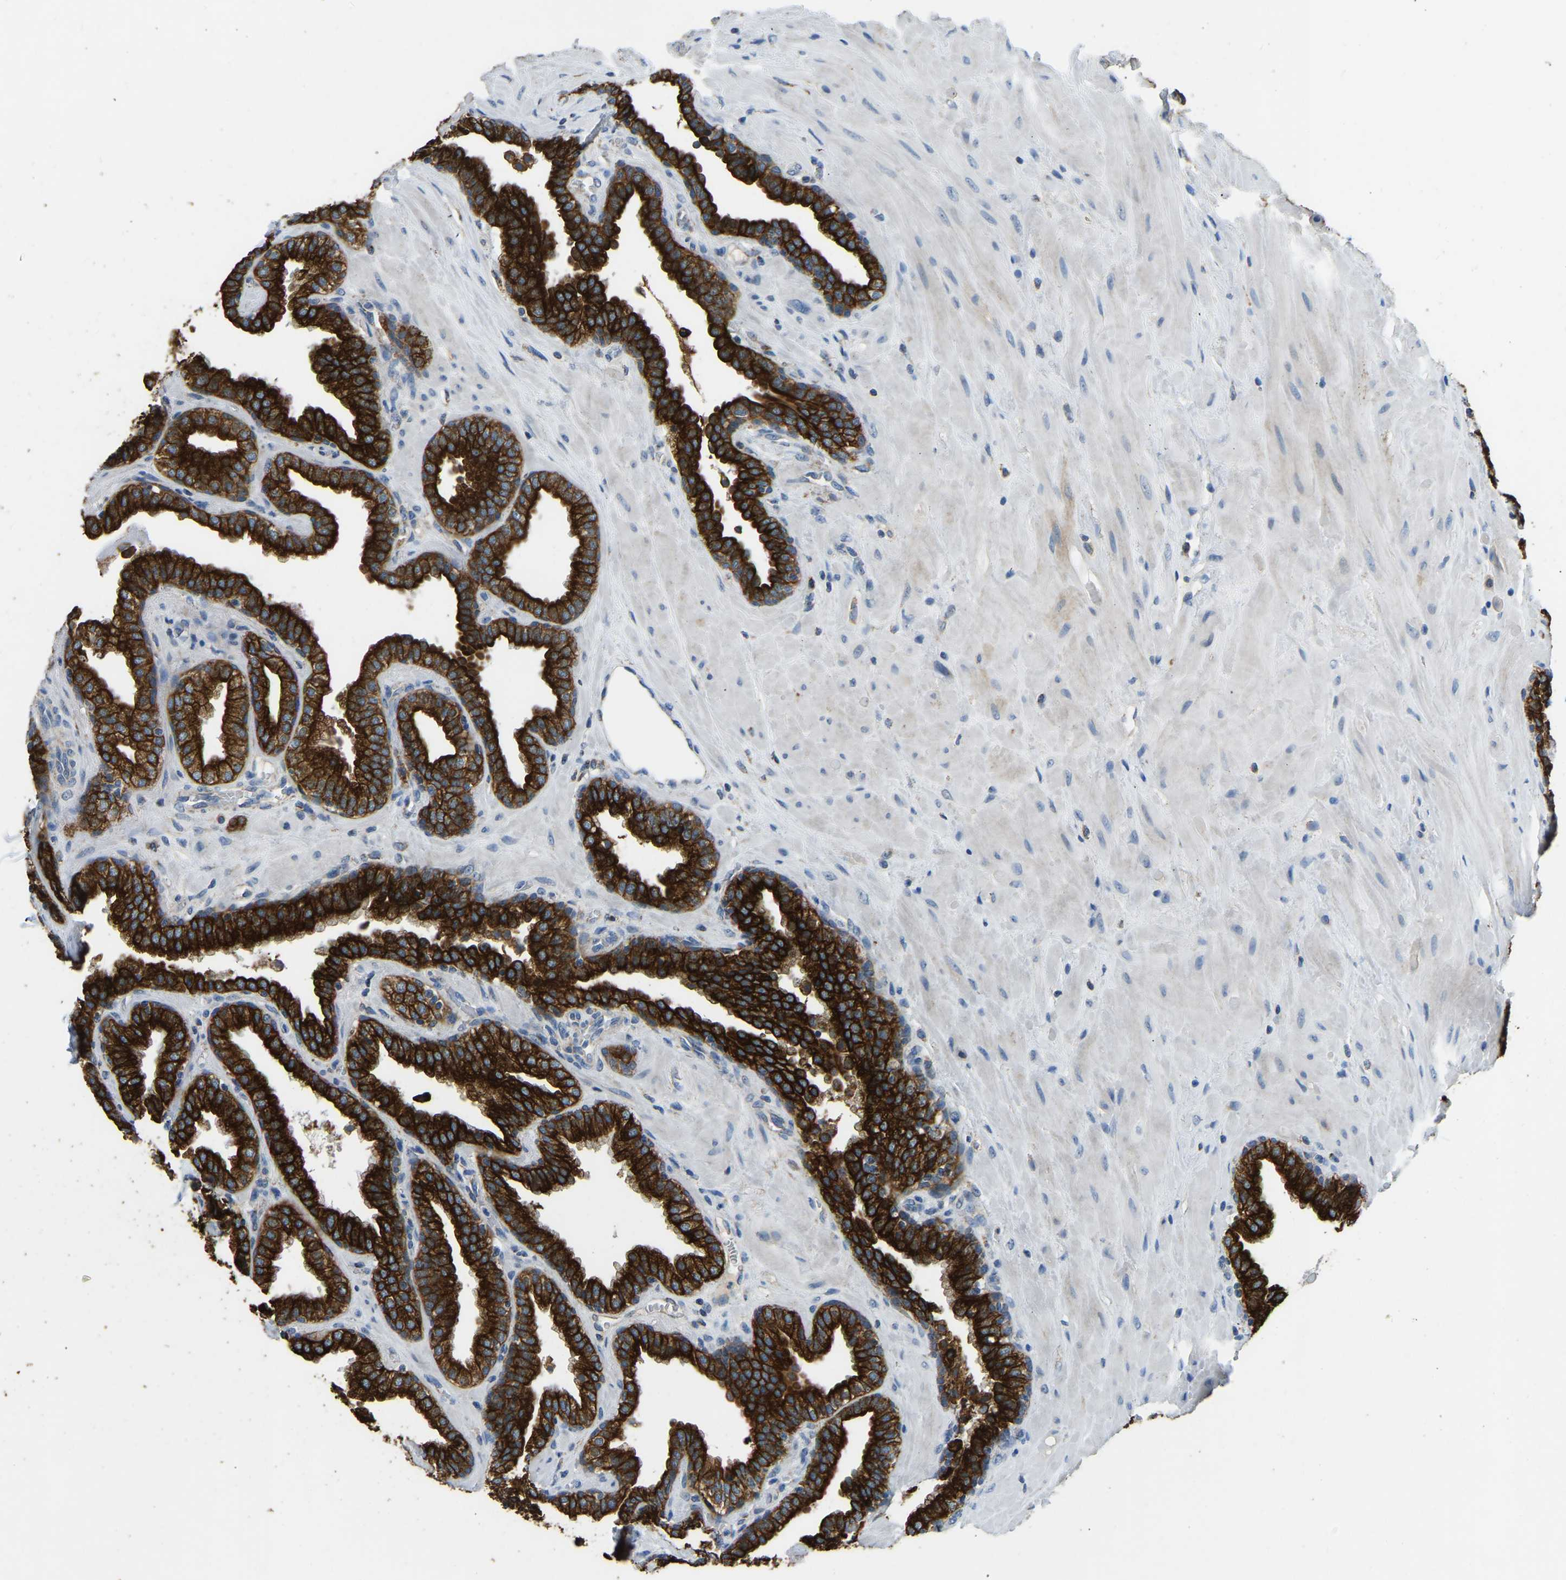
{"staining": {"intensity": "strong", "quantity": ">75%", "location": "cytoplasmic/membranous"}, "tissue": "prostate", "cell_type": "Glandular cells", "image_type": "normal", "snomed": [{"axis": "morphology", "description": "Normal tissue, NOS"}, {"axis": "topography", "description": "Prostate"}], "caption": "Glandular cells demonstrate strong cytoplasmic/membranous staining in about >75% of cells in normal prostate.", "gene": "ZNF200", "patient": {"sex": "male", "age": 51}}